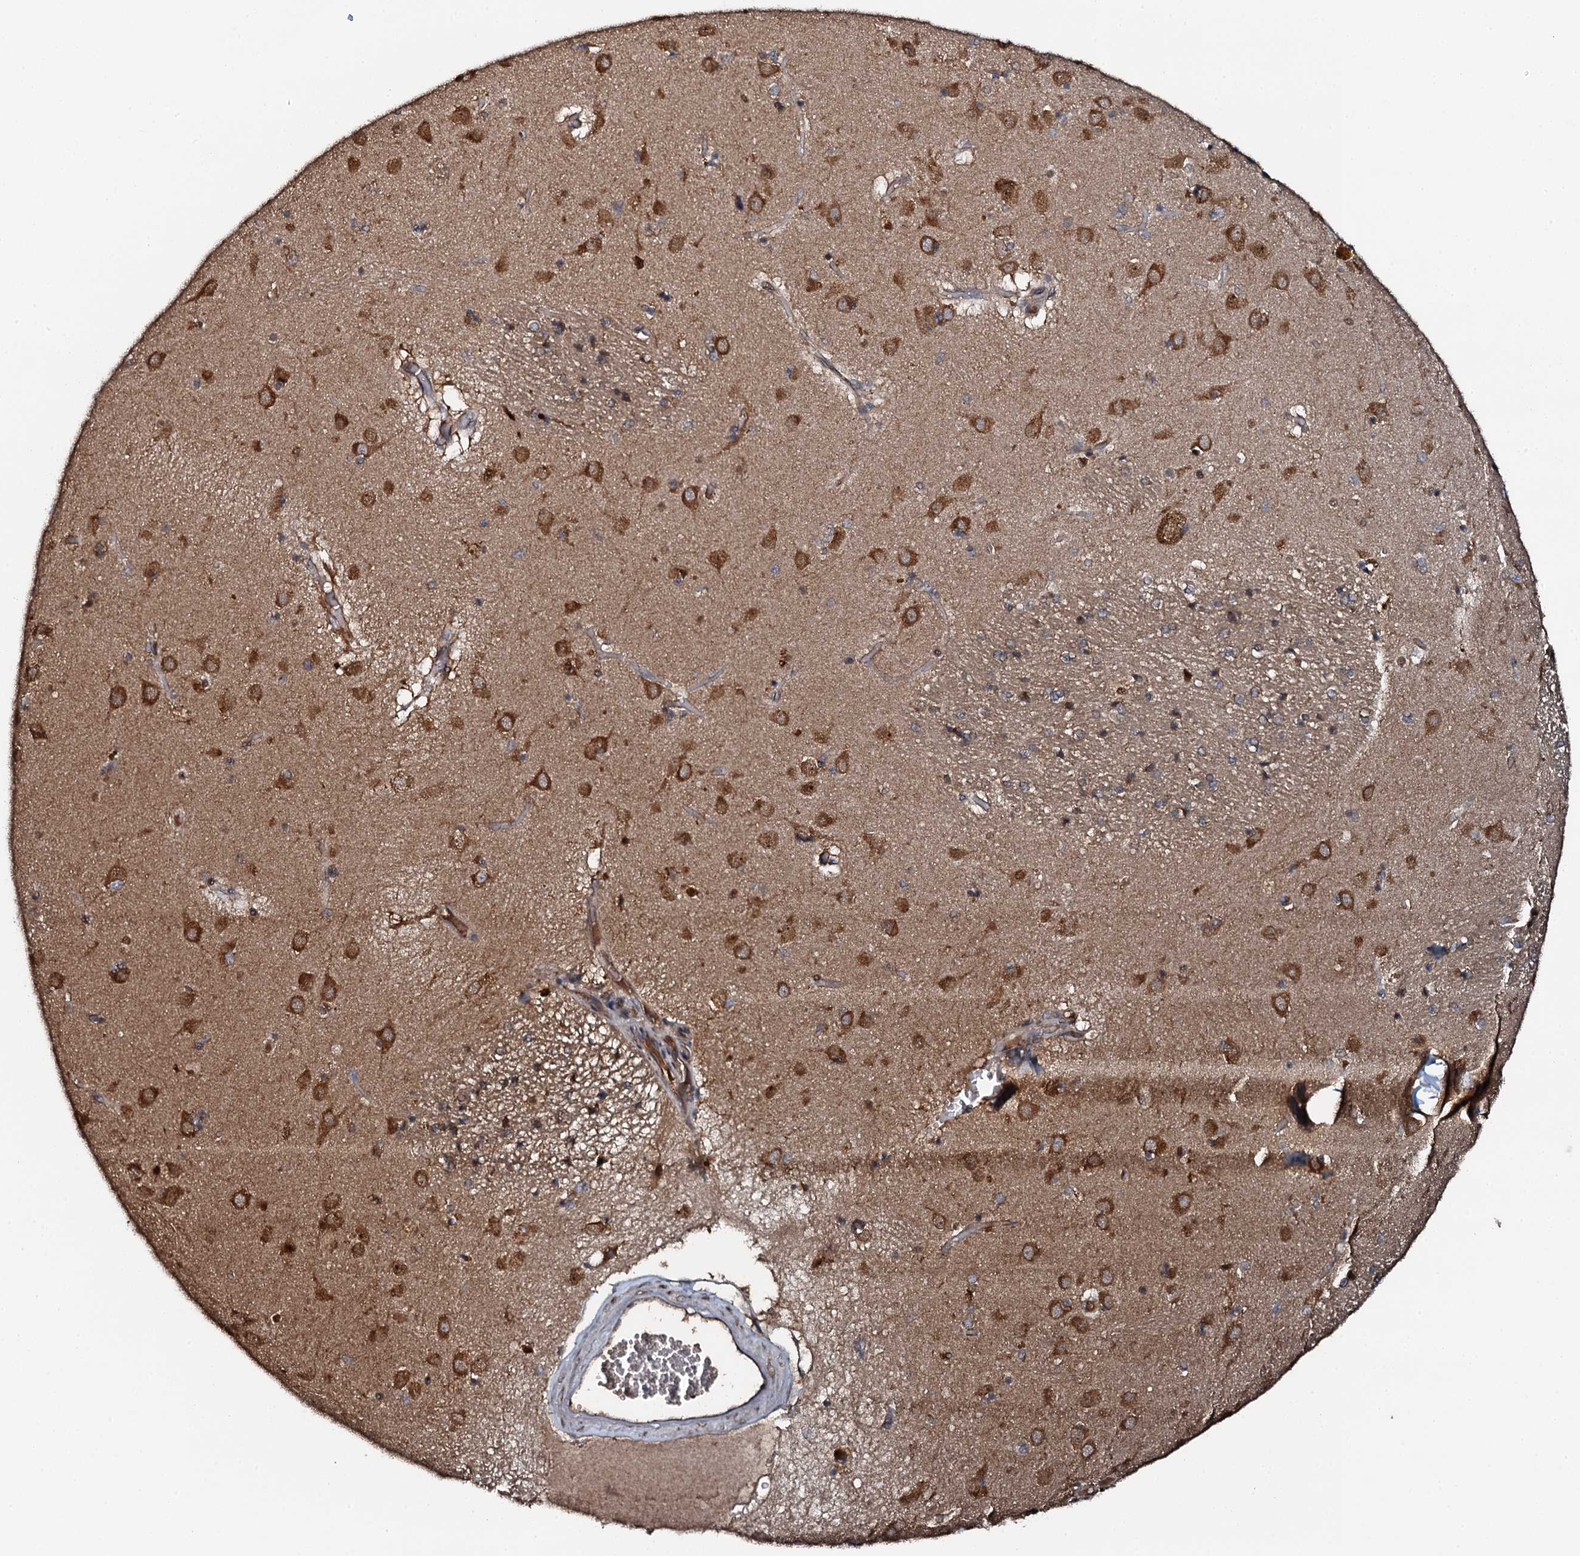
{"staining": {"intensity": "moderate", "quantity": "<25%", "location": "cytoplasmic/membranous"}, "tissue": "caudate", "cell_type": "Glial cells", "image_type": "normal", "snomed": [{"axis": "morphology", "description": "Normal tissue, NOS"}, {"axis": "topography", "description": "Lateral ventricle wall"}], "caption": "High-magnification brightfield microscopy of normal caudate stained with DAB (3,3'-diaminobenzidine) (brown) and counterstained with hematoxylin (blue). glial cells exhibit moderate cytoplasmic/membranous staining is appreciated in about<25% of cells. (Stains: DAB in brown, nuclei in blue, Microscopy: brightfield microscopy at high magnification).", "gene": "FLYWCH1", "patient": {"sex": "male", "age": 70}}